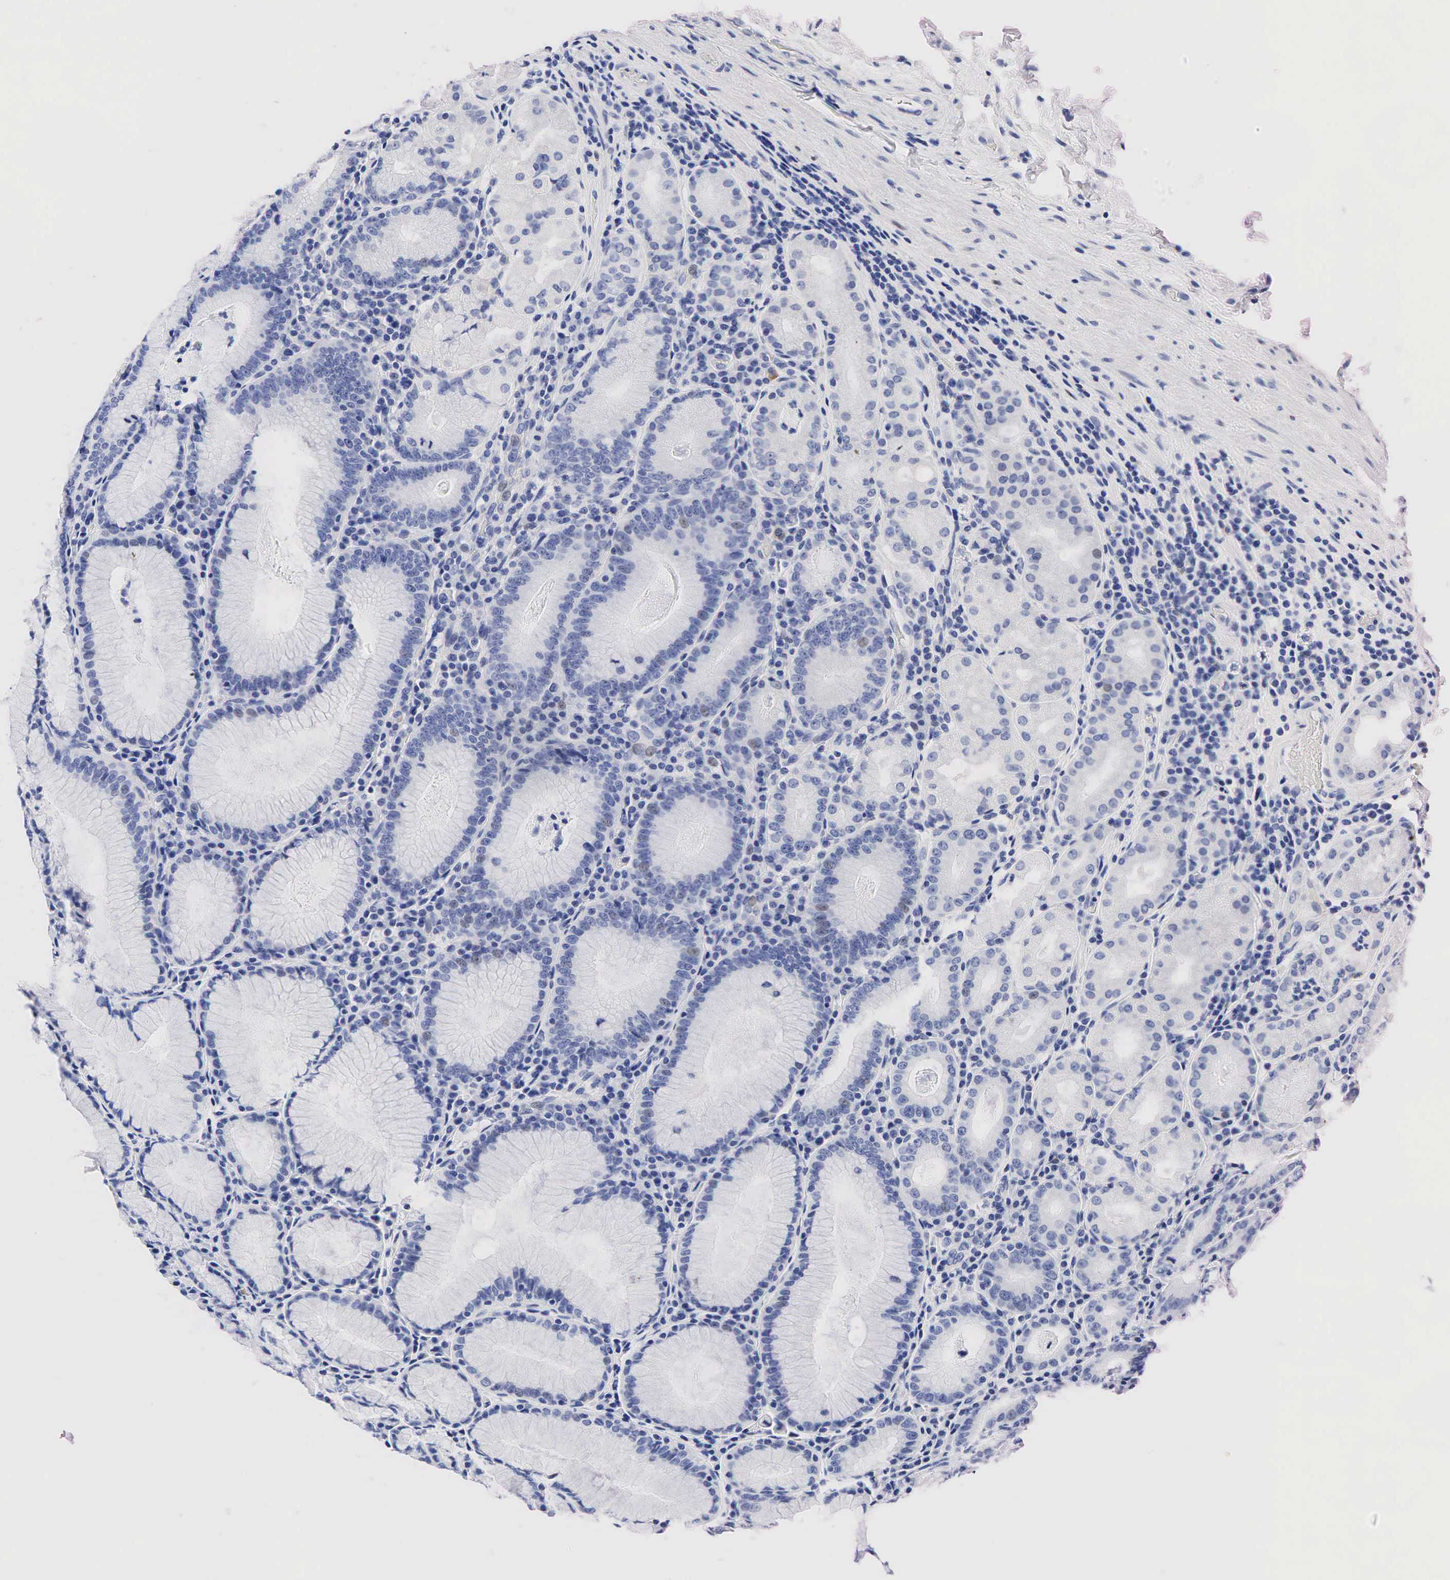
{"staining": {"intensity": "negative", "quantity": "none", "location": "none"}, "tissue": "stomach", "cell_type": "Glandular cells", "image_type": "normal", "snomed": [{"axis": "morphology", "description": "Normal tissue, NOS"}, {"axis": "topography", "description": "Stomach, lower"}], "caption": "Glandular cells show no significant staining in normal stomach.", "gene": "PGR", "patient": {"sex": "female", "age": 43}}